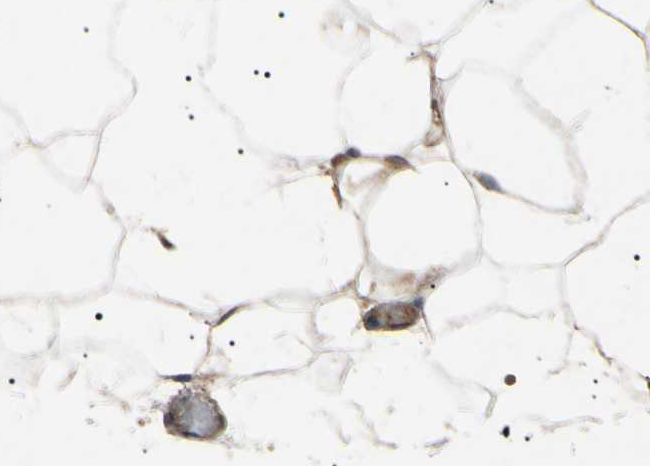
{"staining": {"intensity": "weak", "quantity": ">75%", "location": "cytoplasmic/membranous"}, "tissue": "adipose tissue", "cell_type": "Adipocytes", "image_type": "normal", "snomed": [{"axis": "morphology", "description": "Normal tissue, NOS"}, {"axis": "topography", "description": "Breast"}, {"axis": "topography", "description": "Adipose tissue"}], "caption": "This micrograph reveals unremarkable adipose tissue stained with IHC to label a protein in brown. The cytoplasmic/membranous of adipocytes show weak positivity for the protein. Nuclei are counter-stained blue.", "gene": "TUBB4A", "patient": {"sex": "female", "age": 25}}